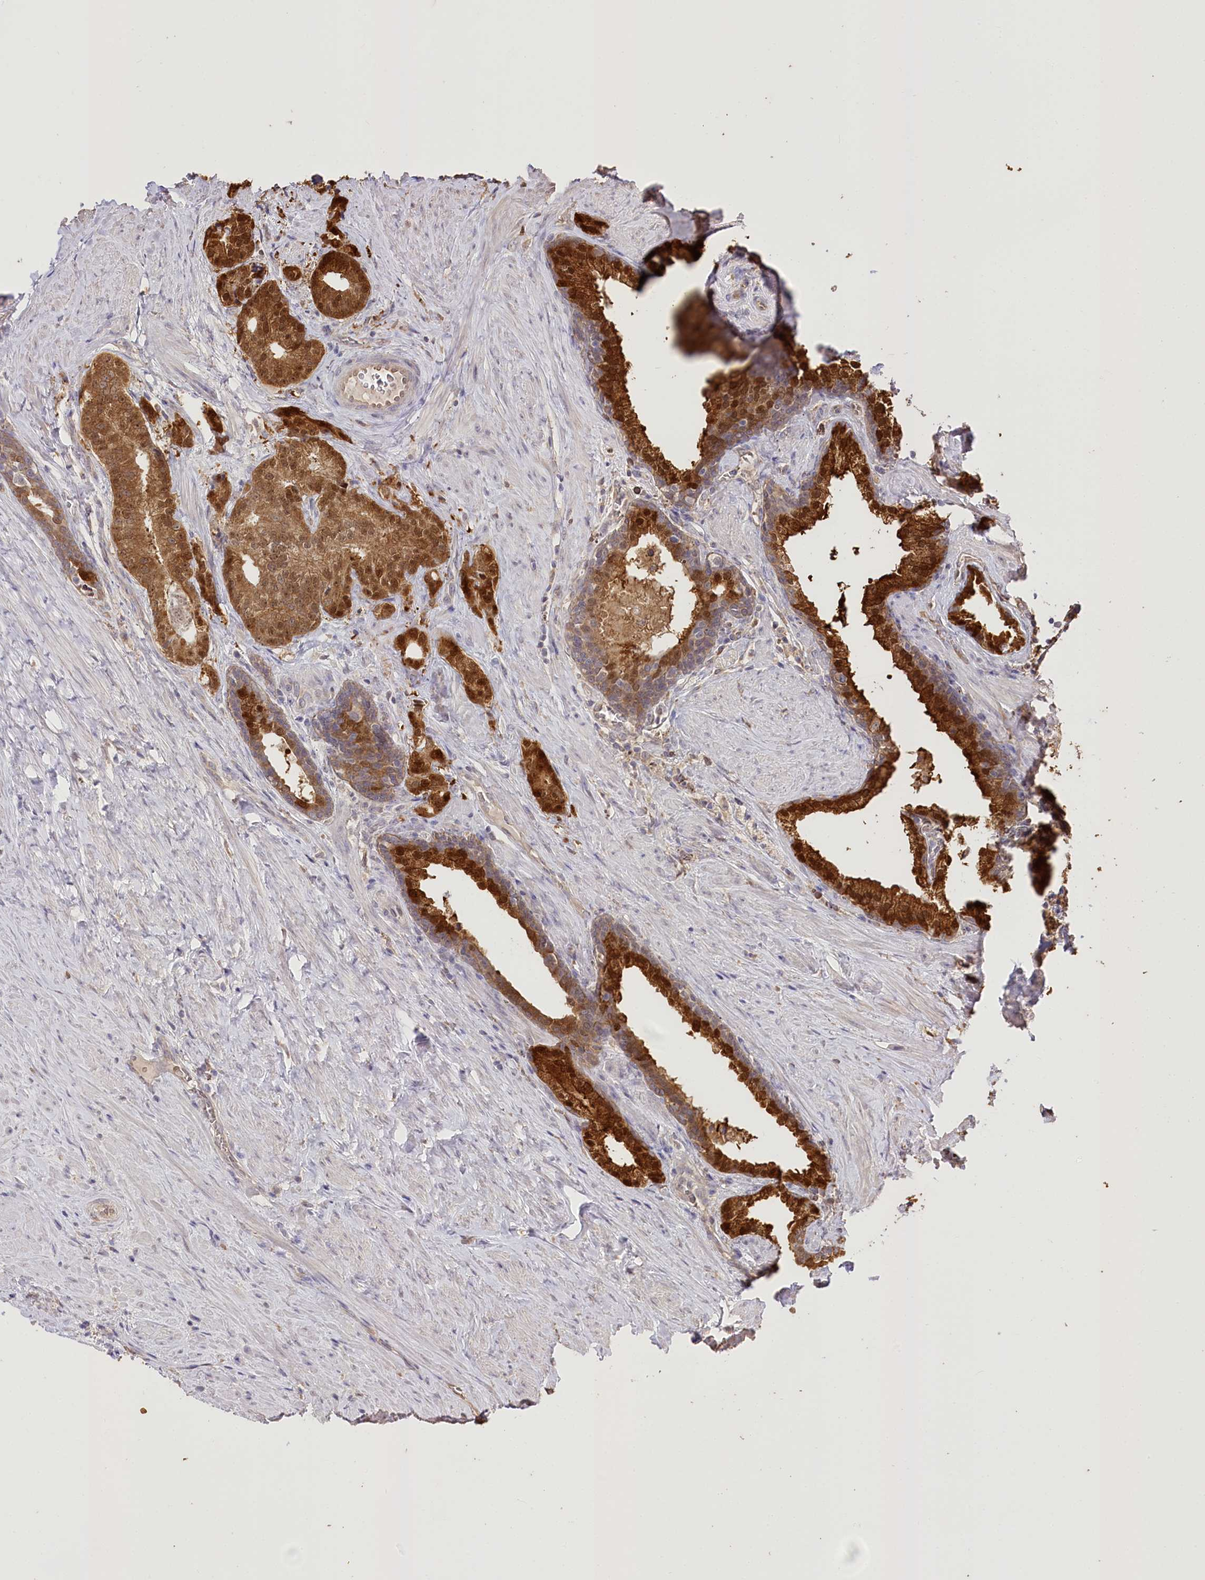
{"staining": {"intensity": "strong", "quantity": ">75%", "location": "cytoplasmic/membranous,nuclear"}, "tissue": "prostate cancer", "cell_type": "Tumor cells", "image_type": "cancer", "snomed": [{"axis": "morphology", "description": "Adenocarcinoma, Low grade"}, {"axis": "topography", "description": "Prostate"}], "caption": "Immunohistochemical staining of prostate cancer (low-grade adenocarcinoma) demonstrates strong cytoplasmic/membranous and nuclear protein staining in about >75% of tumor cells.", "gene": "R3HDM2", "patient": {"sex": "male", "age": 71}}